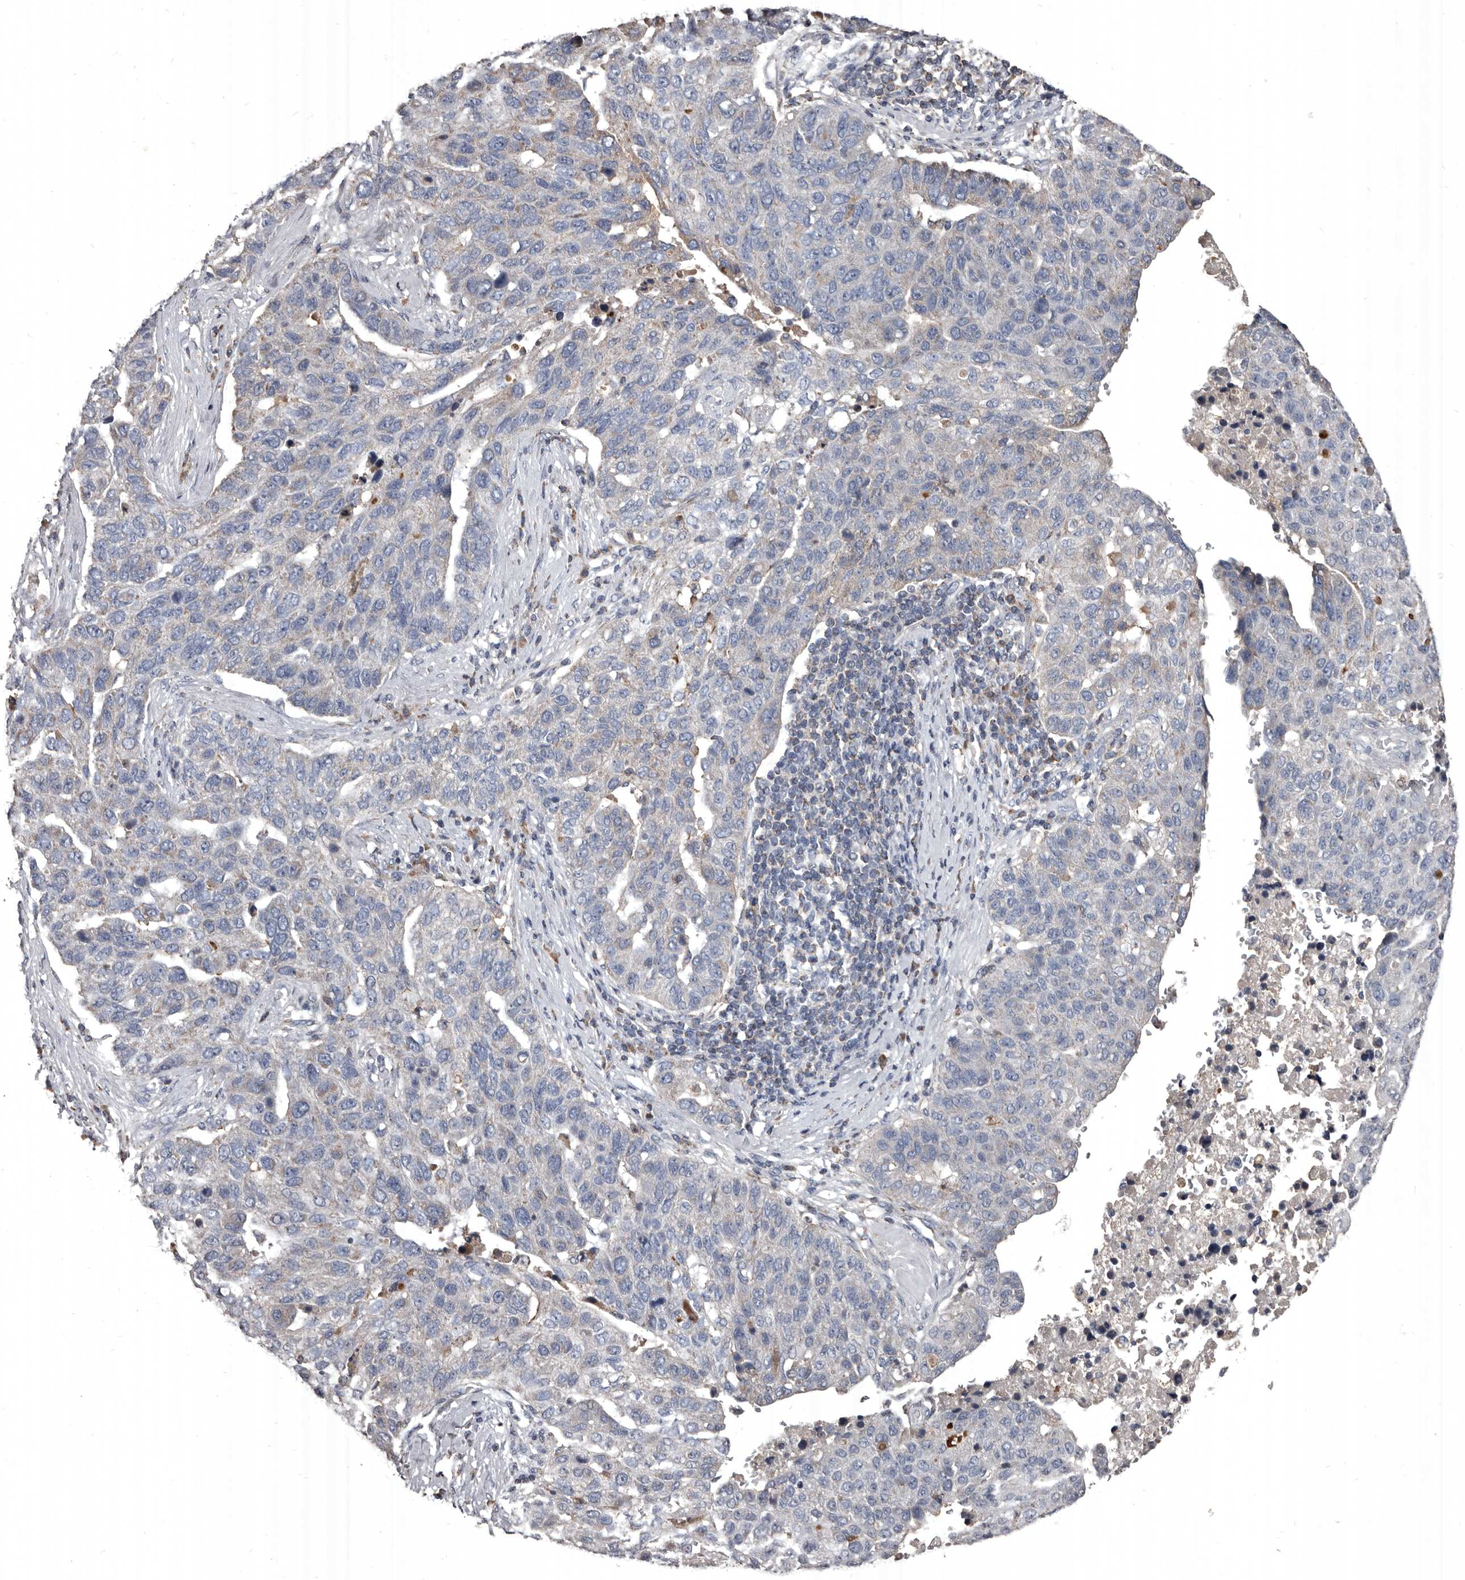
{"staining": {"intensity": "weak", "quantity": "<25%", "location": "cytoplasmic/membranous"}, "tissue": "pancreatic cancer", "cell_type": "Tumor cells", "image_type": "cancer", "snomed": [{"axis": "morphology", "description": "Adenocarcinoma, NOS"}, {"axis": "topography", "description": "Pancreas"}], "caption": "This photomicrograph is of adenocarcinoma (pancreatic) stained with IHC to label a protein in brown with the nuclei are counter-stained blue. There is no staining in tumor cells.", "gene": "GREB1", "patient": {"sex": "female", "age": 61}}